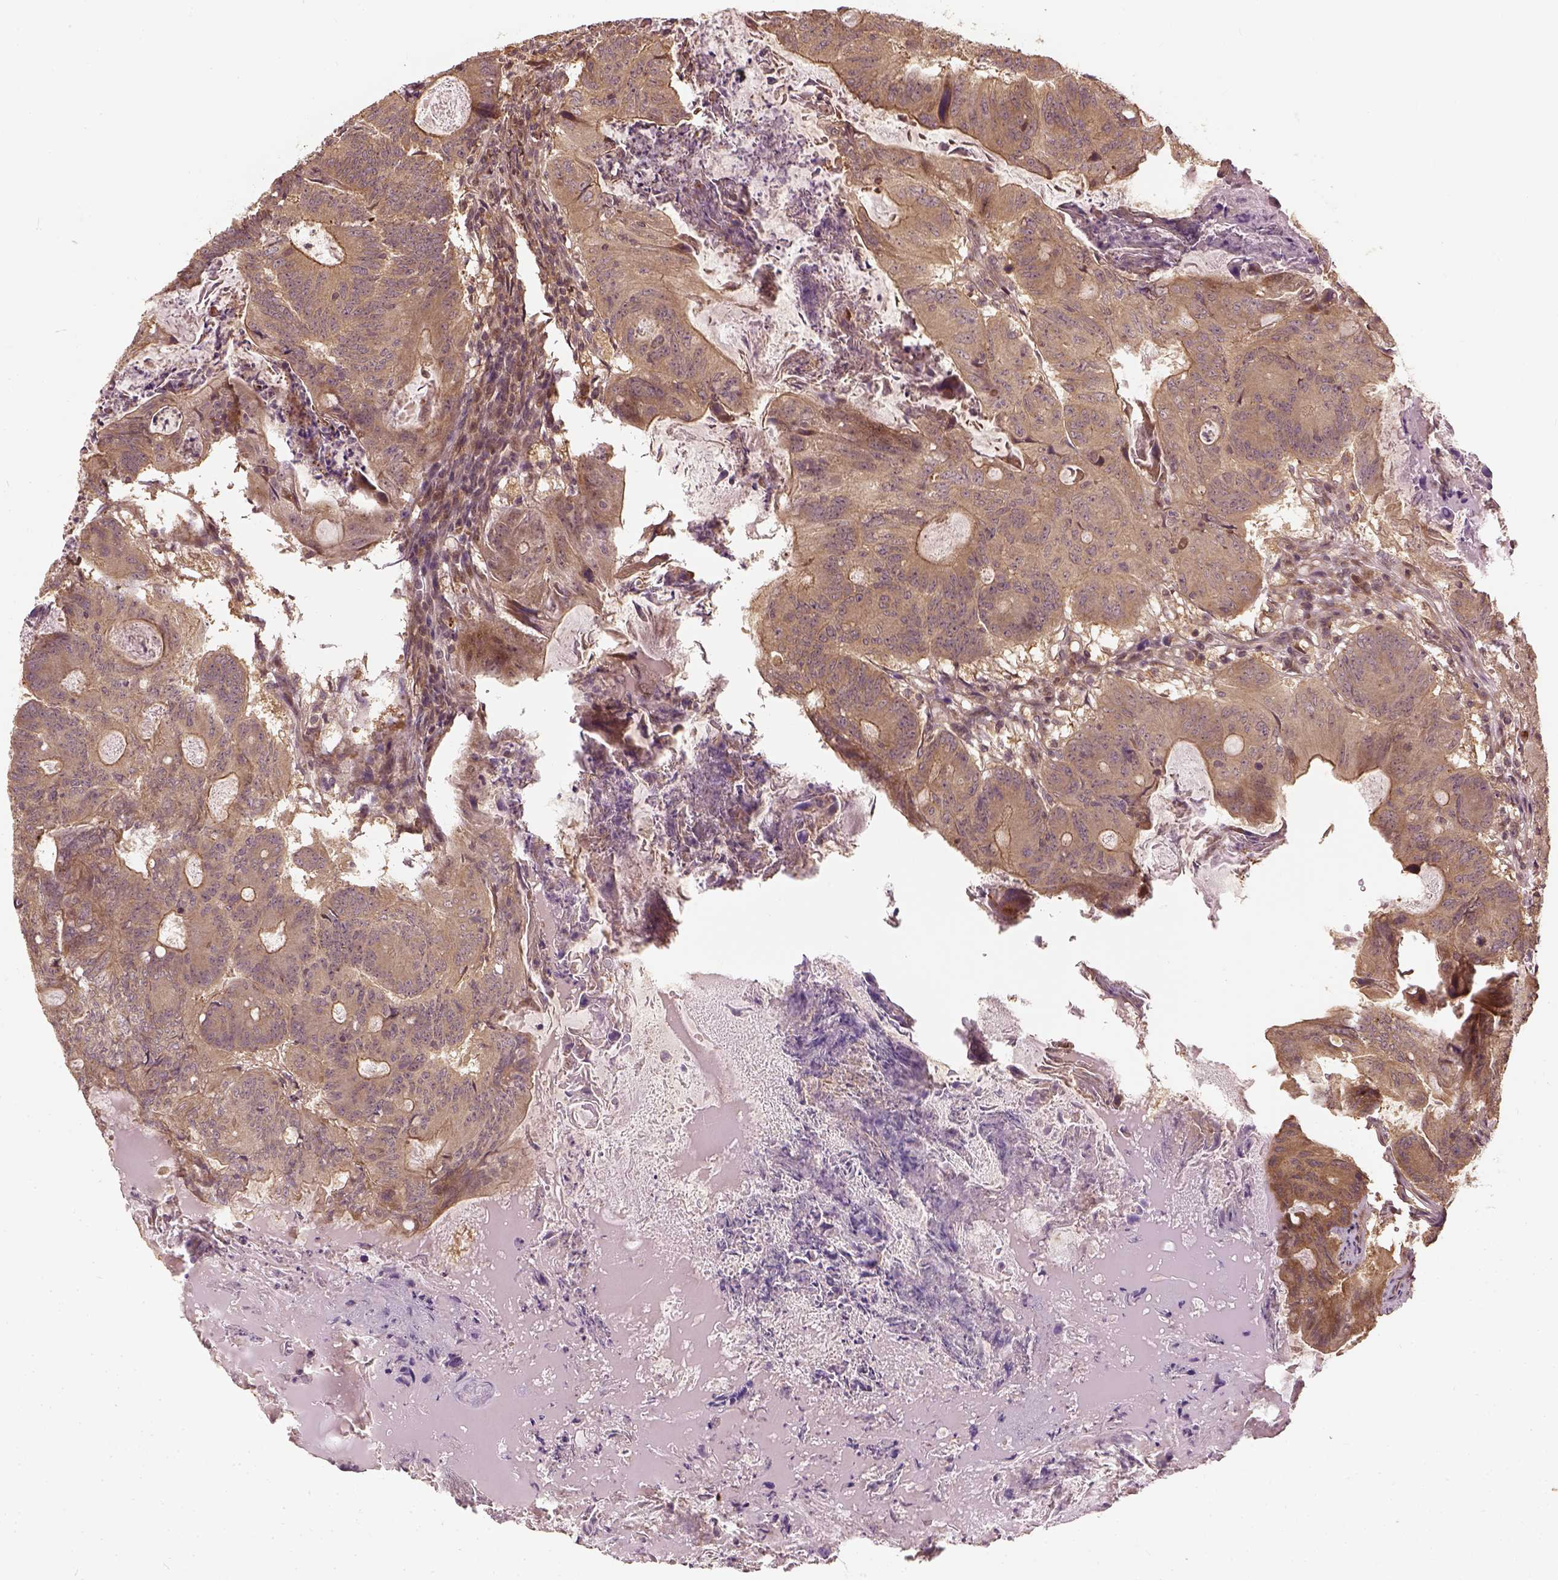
{"staining": {"intensity": "moderate", "quantity": ">75%", "location": "cytoplasmic/membranous"}, "tissue": "colorectal cancer", "cell_type": "Tumor cells", "image_type": "cancer", "snomed": [{"axis": "morphology", "description": "Adenocarcinoma, NOS"}, {"axis": "topography", "description": "Colon"}], "caption": "Human colorectal cancer (adenocarcinoma) stained with a brown dye demonstrates moderate cytoplasmic/membranous positive staining in about >75% of tumor cells.", "gene": "VEGFA", "patient": {"sex": "female", "age": 70}}